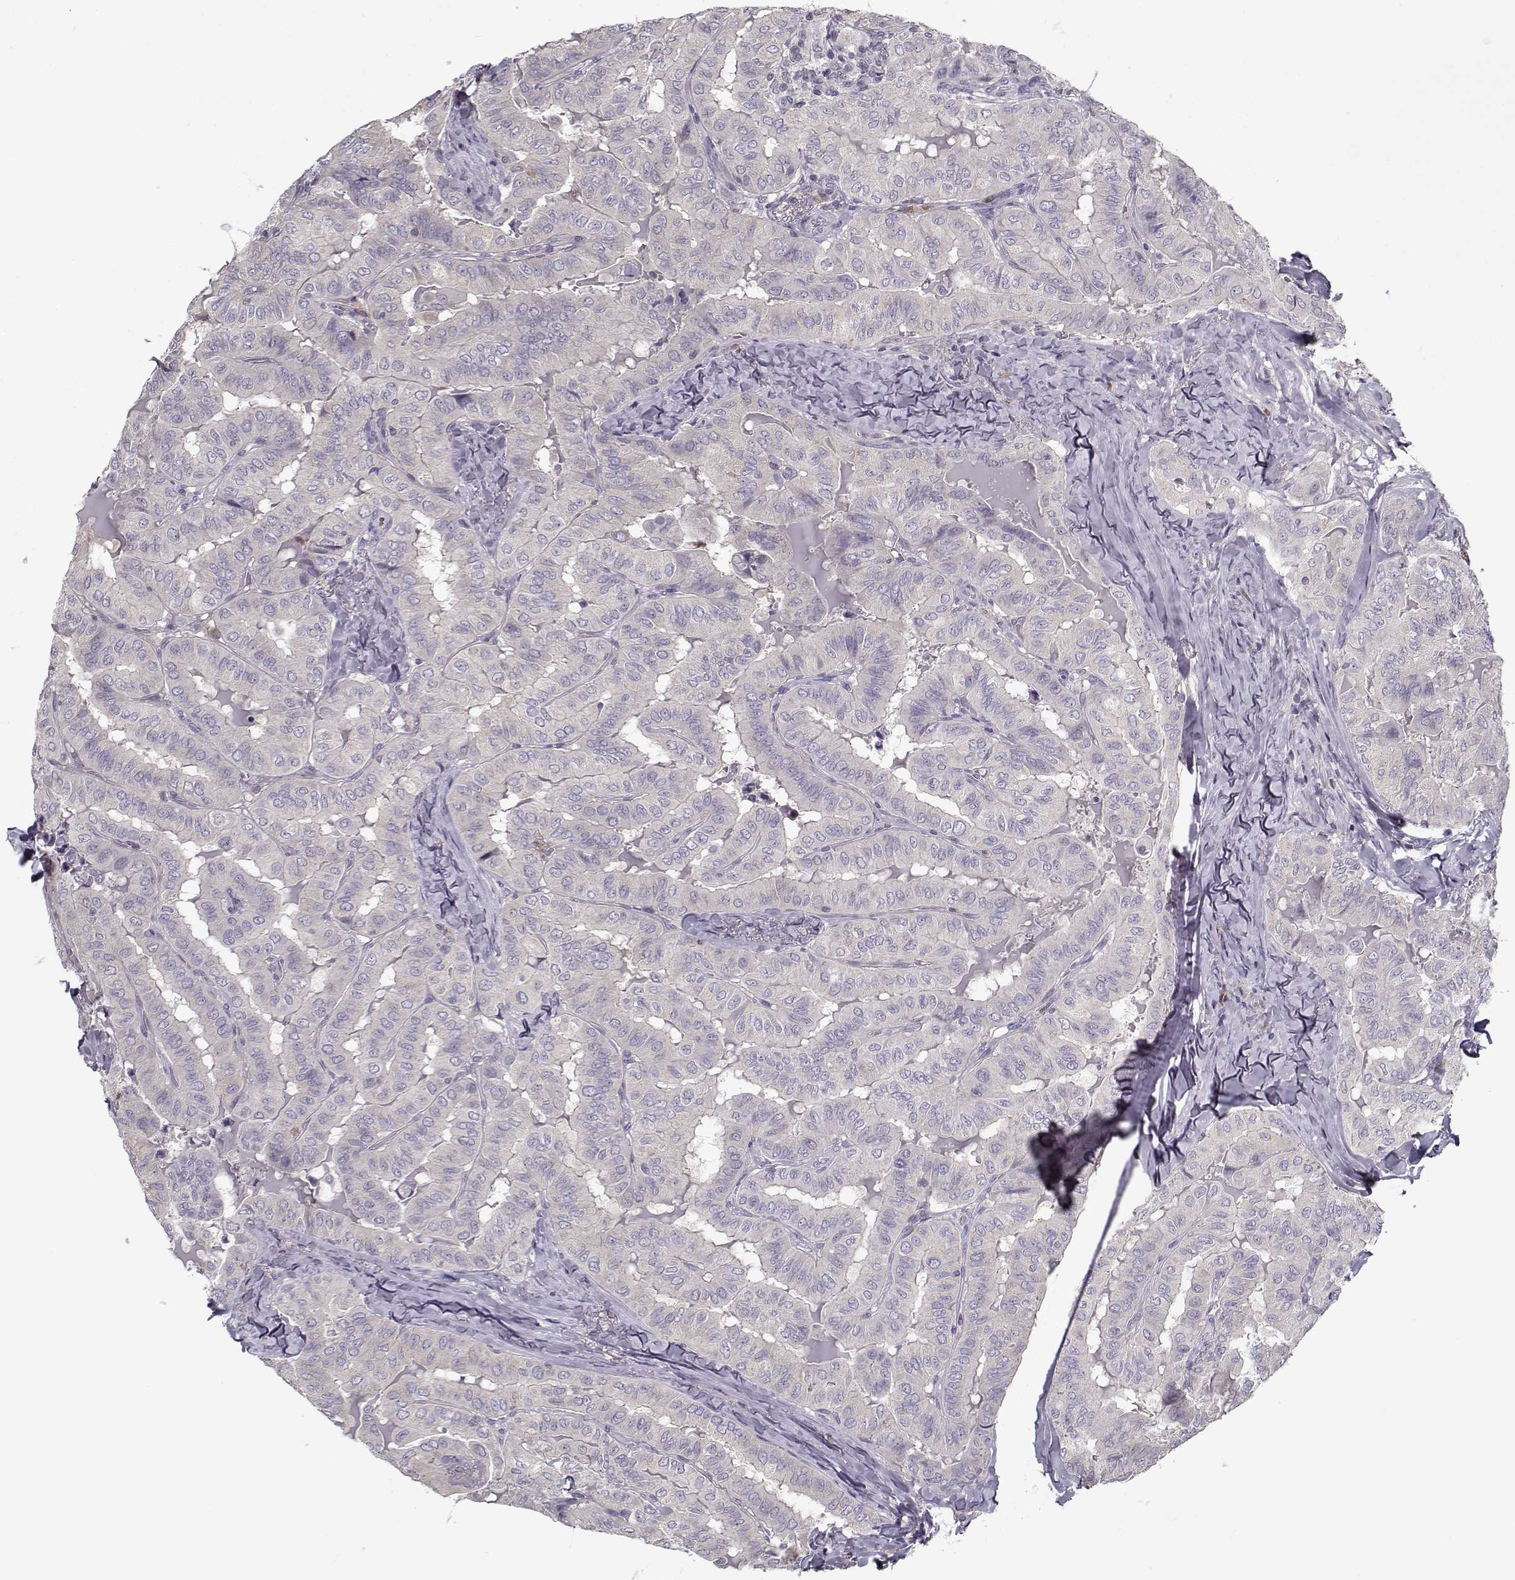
{"staining": {"intensity": "negative", "quantity": "none", "location": "none"}, "tissue": "thyroid cancer", "cell_type": "Tumor cells", "image_type": "cancer", "snomed": [{"axis": "morphology", "description": "Papillary adenocarcinoma, NOS"}, {"axis": "topography", "description": "Thyroid gland"}], "caption": "High power microscopy image of an immunohistochemistry image of thyroid cancer, revealing no significant staining in tumor cells.", "gene": "UNC13D", "patient": {"sex": "female", "age": 68}}